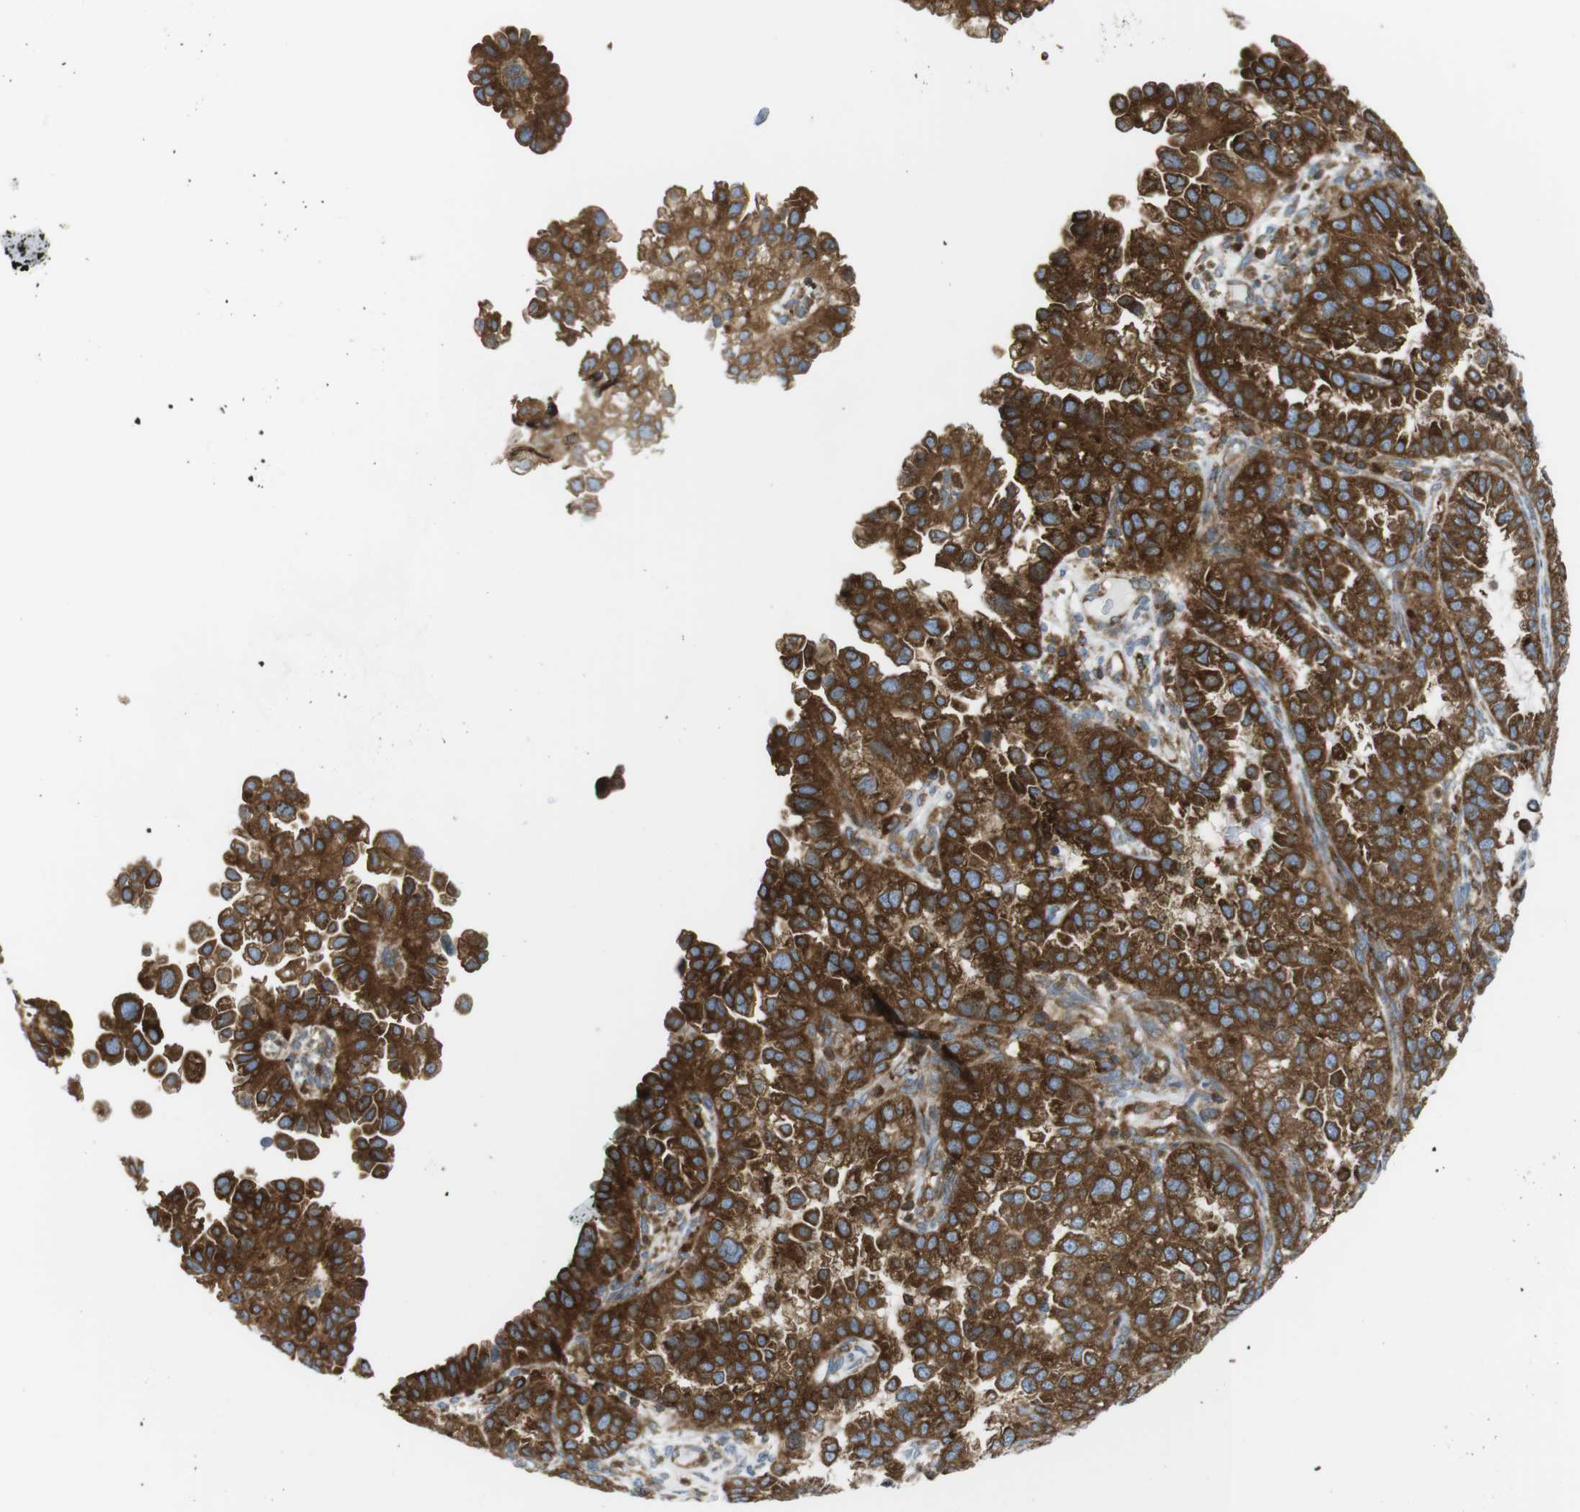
{"staining": {"intensity": "strong", "quantity": ">75%", "location": "cytoplasmic/membranous"}, "tissue": "endometrial cancer", "cell_type": "Tumor cells", "image_type": "cancer", "snomed": [{"axis": "morphology", "description": "Adenocarcinoma, NOS"}, {"axis": "topography", "description": "Endometrium"}], "caption": "Endometrial cancer was stained to show a protein in brown. There is high levels of strong cytoplasmic/membranous expression in approximately >75% of tumor cells.", "gene": "FLII", "patient": {"sex": "female", "age": 85}}